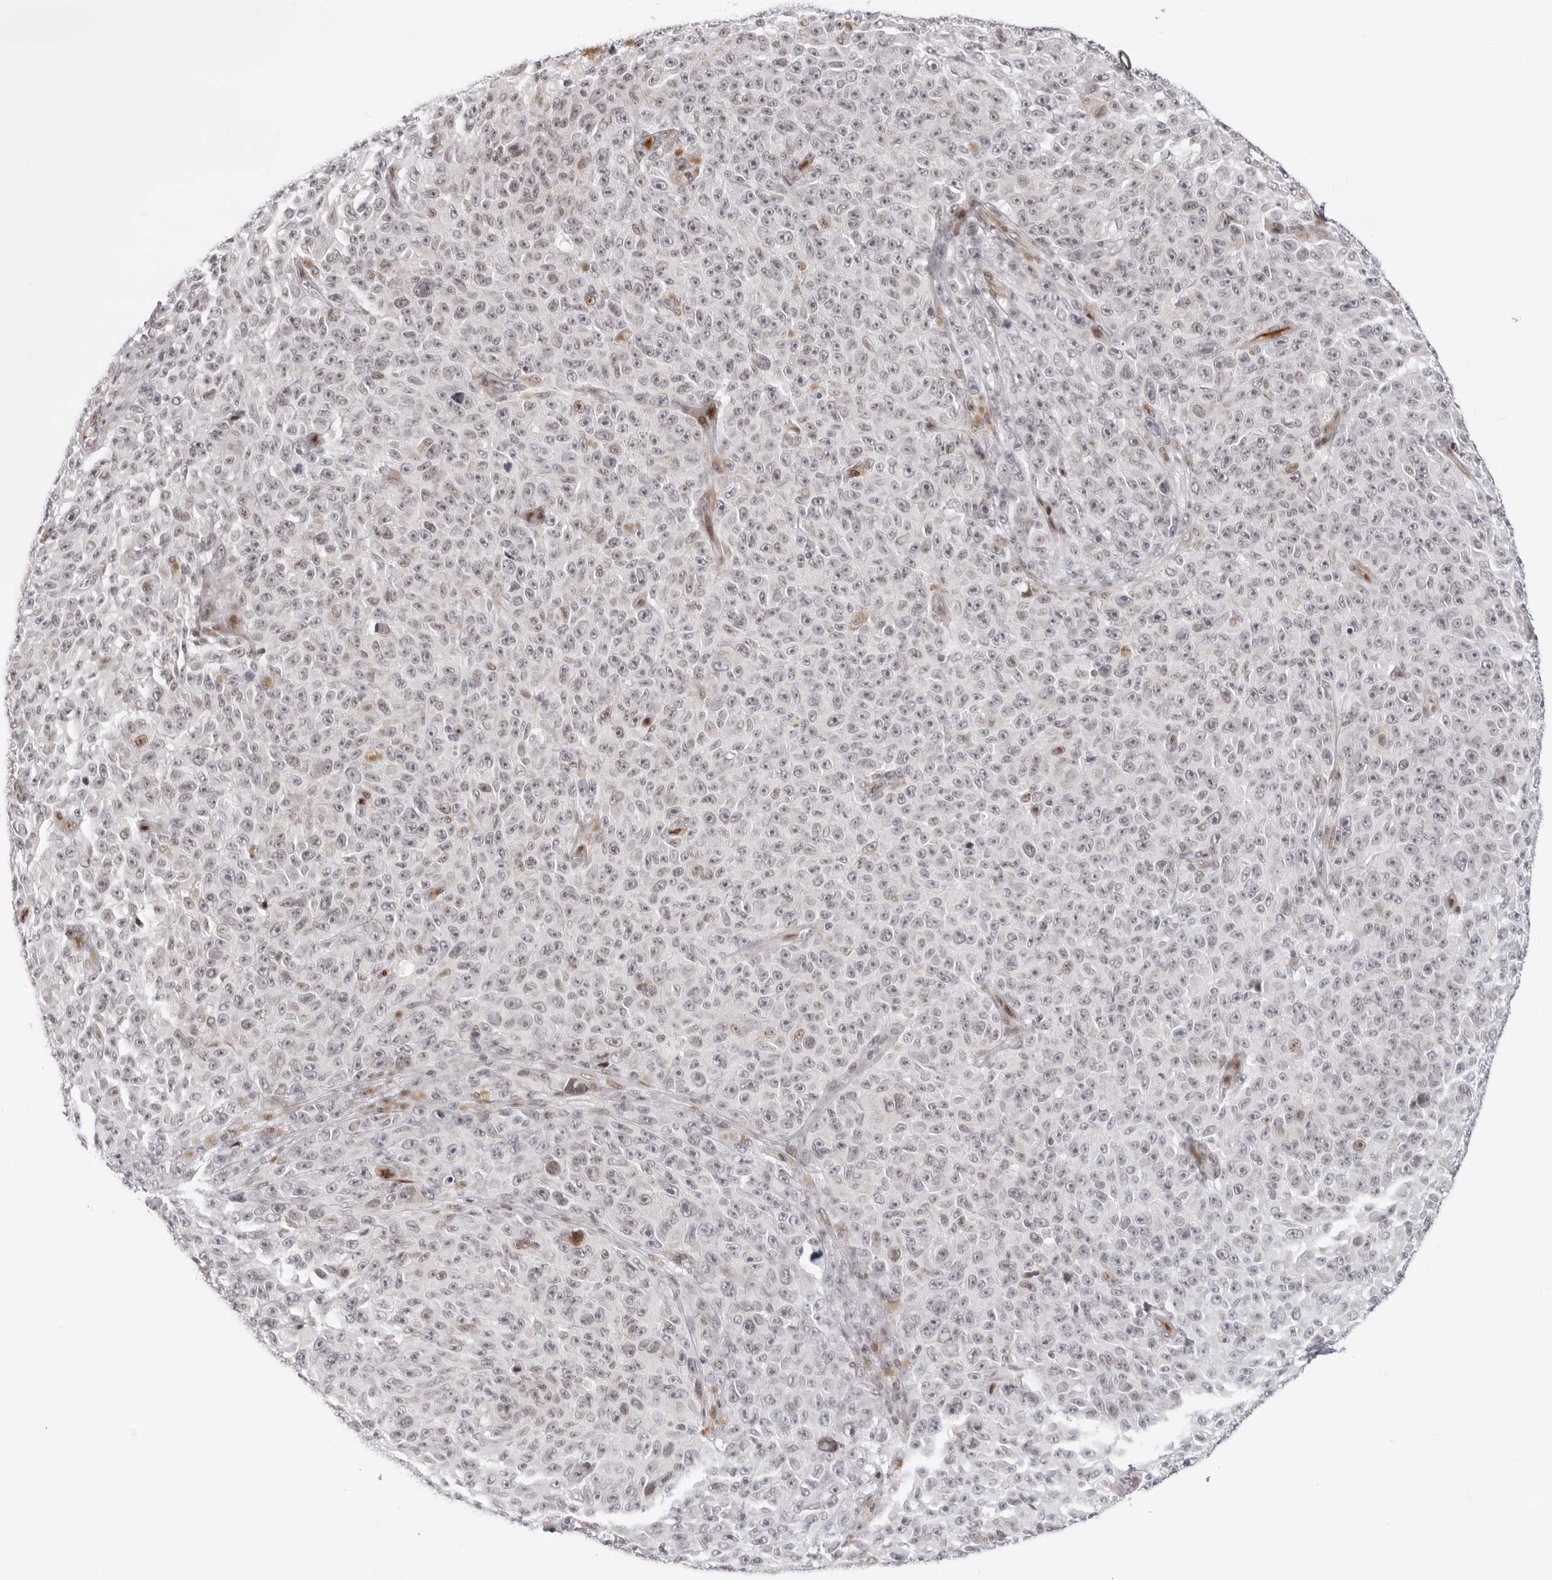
{"staining": {"intensity": "negative", "quantity": "none", "location": "none"}, "tissue": "melanoma", "cell_type": "Tumor cells", "image_type": "cancer", "snomed": [{"axis": "morphology", "description": "Malignant melanoma, NOS"}, {"axis": "topography", "description": "Skin"}], "caption": "Tumor cells are negative for protein expression in human melanoma.", "gene": "NTPCR", "patient": {"sex": "female", "age": 82}}